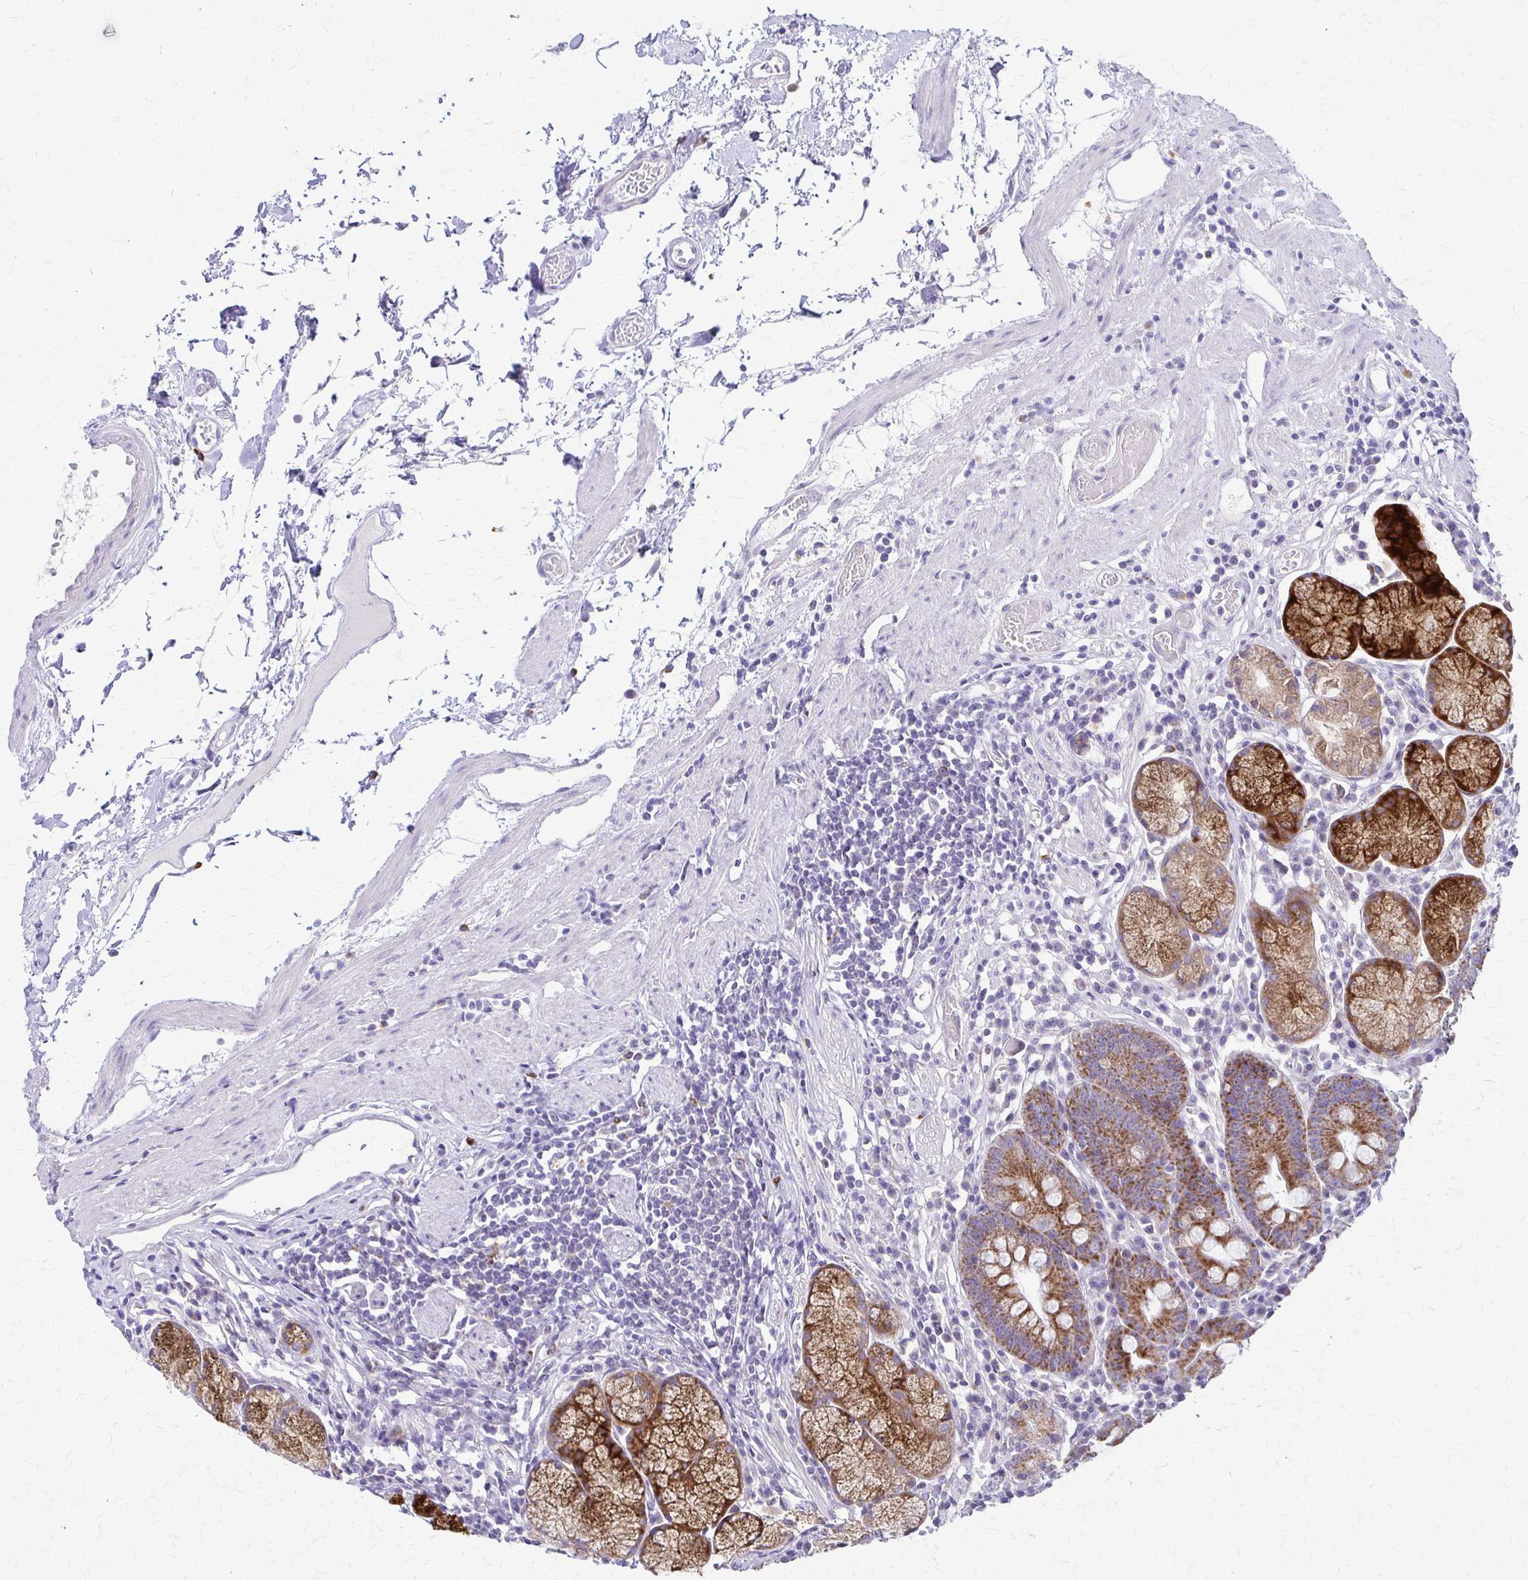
{"staining": {"intensity": "moderate", "quantity": "25%-75%", "location": "cytoplasmic/membranous"}, "tissue": "stomach", "cell_type": "Glandular cells", "image_type": "normal", "snomed": [{"axis": "morphology", "description": "Normal tissue, NOS"}, {"axis": "topography", "description": "Stomach"}], "caption": "Immunohistochemistry (DAB) staining of benign stomach displays moderate cytoplasmic/membranous protein positivity in about 25%-75% of glandular cells.", "gene": "SAMD13", "patient": {"sex": "male", "age": 55}}